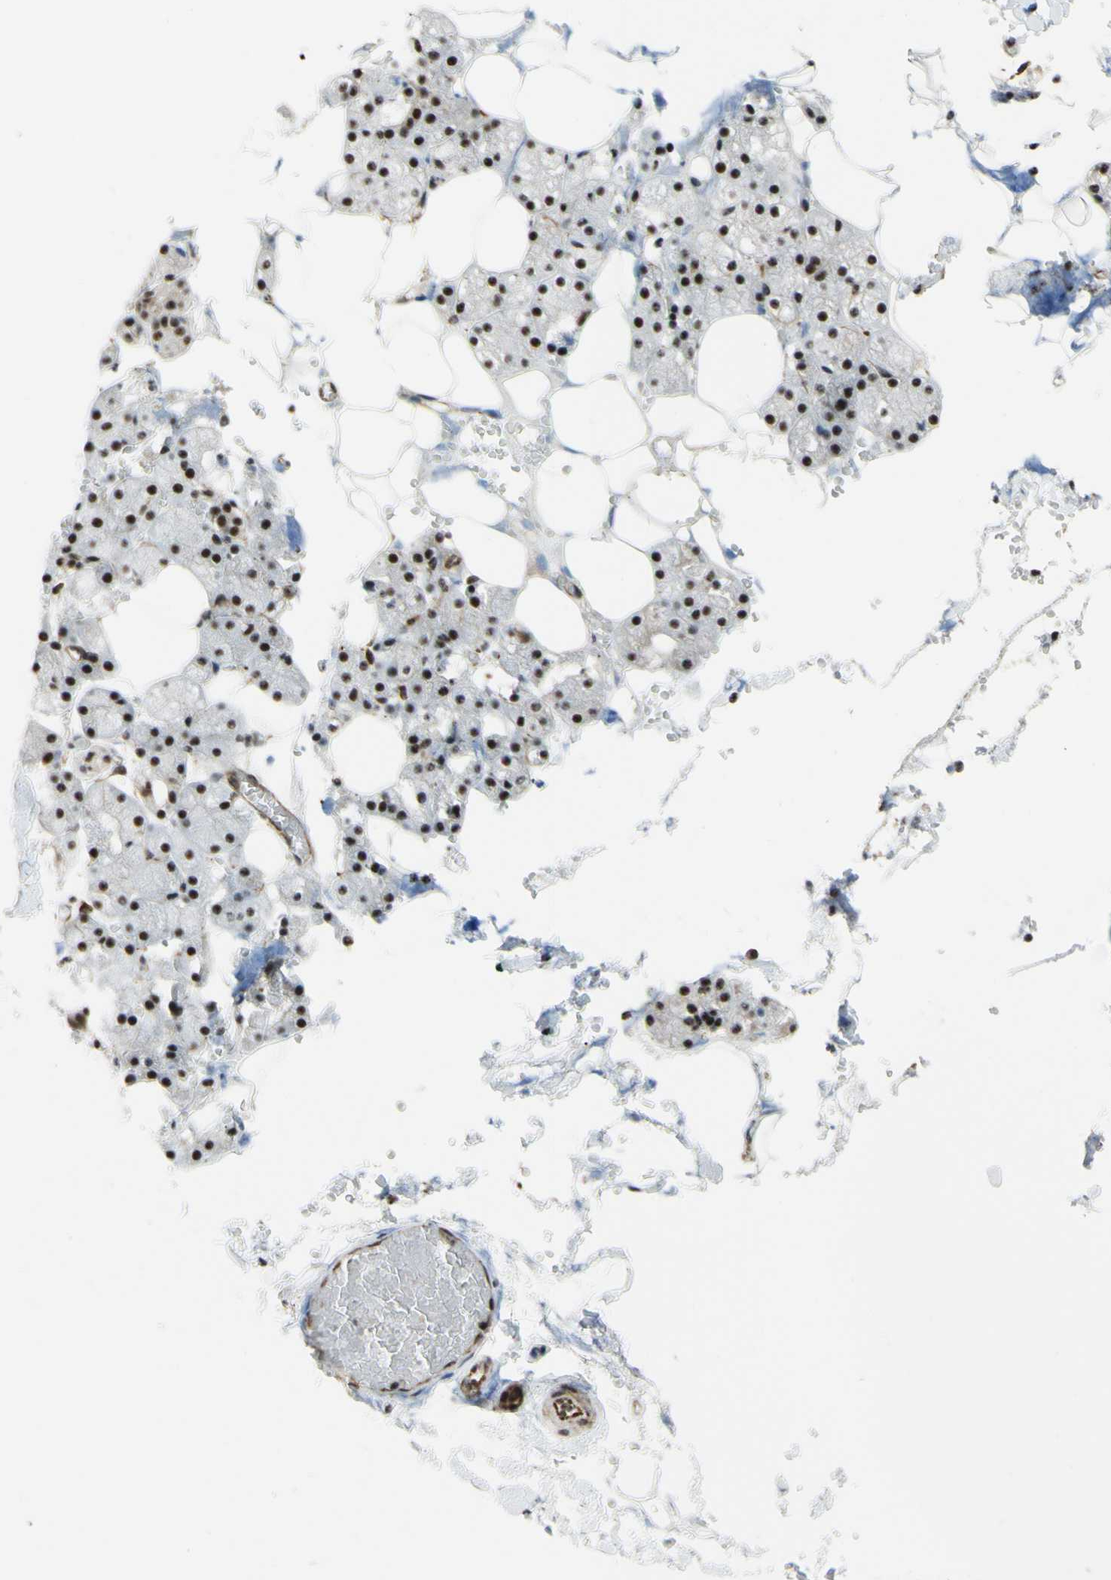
{"staining": {"intensity": "moderate", "quantity": ">75%", "location": "nuclear"}, "tissue": "salivary gland", "cell_type": "Glandular cells", "image_type": "normal", "snomed": [{"axis": "morphology", "description": "Normal tissue, NOS"}, {"axis": "topography", "description": "Salivary gland"}], "caption": "The photomicrograph shows staining of benign salivary gland, revealing moderate nuclear protein expression (brown color) within glandular cells.", "gene": "SAP18", "patient": {"sex": "male", "age": 62}}